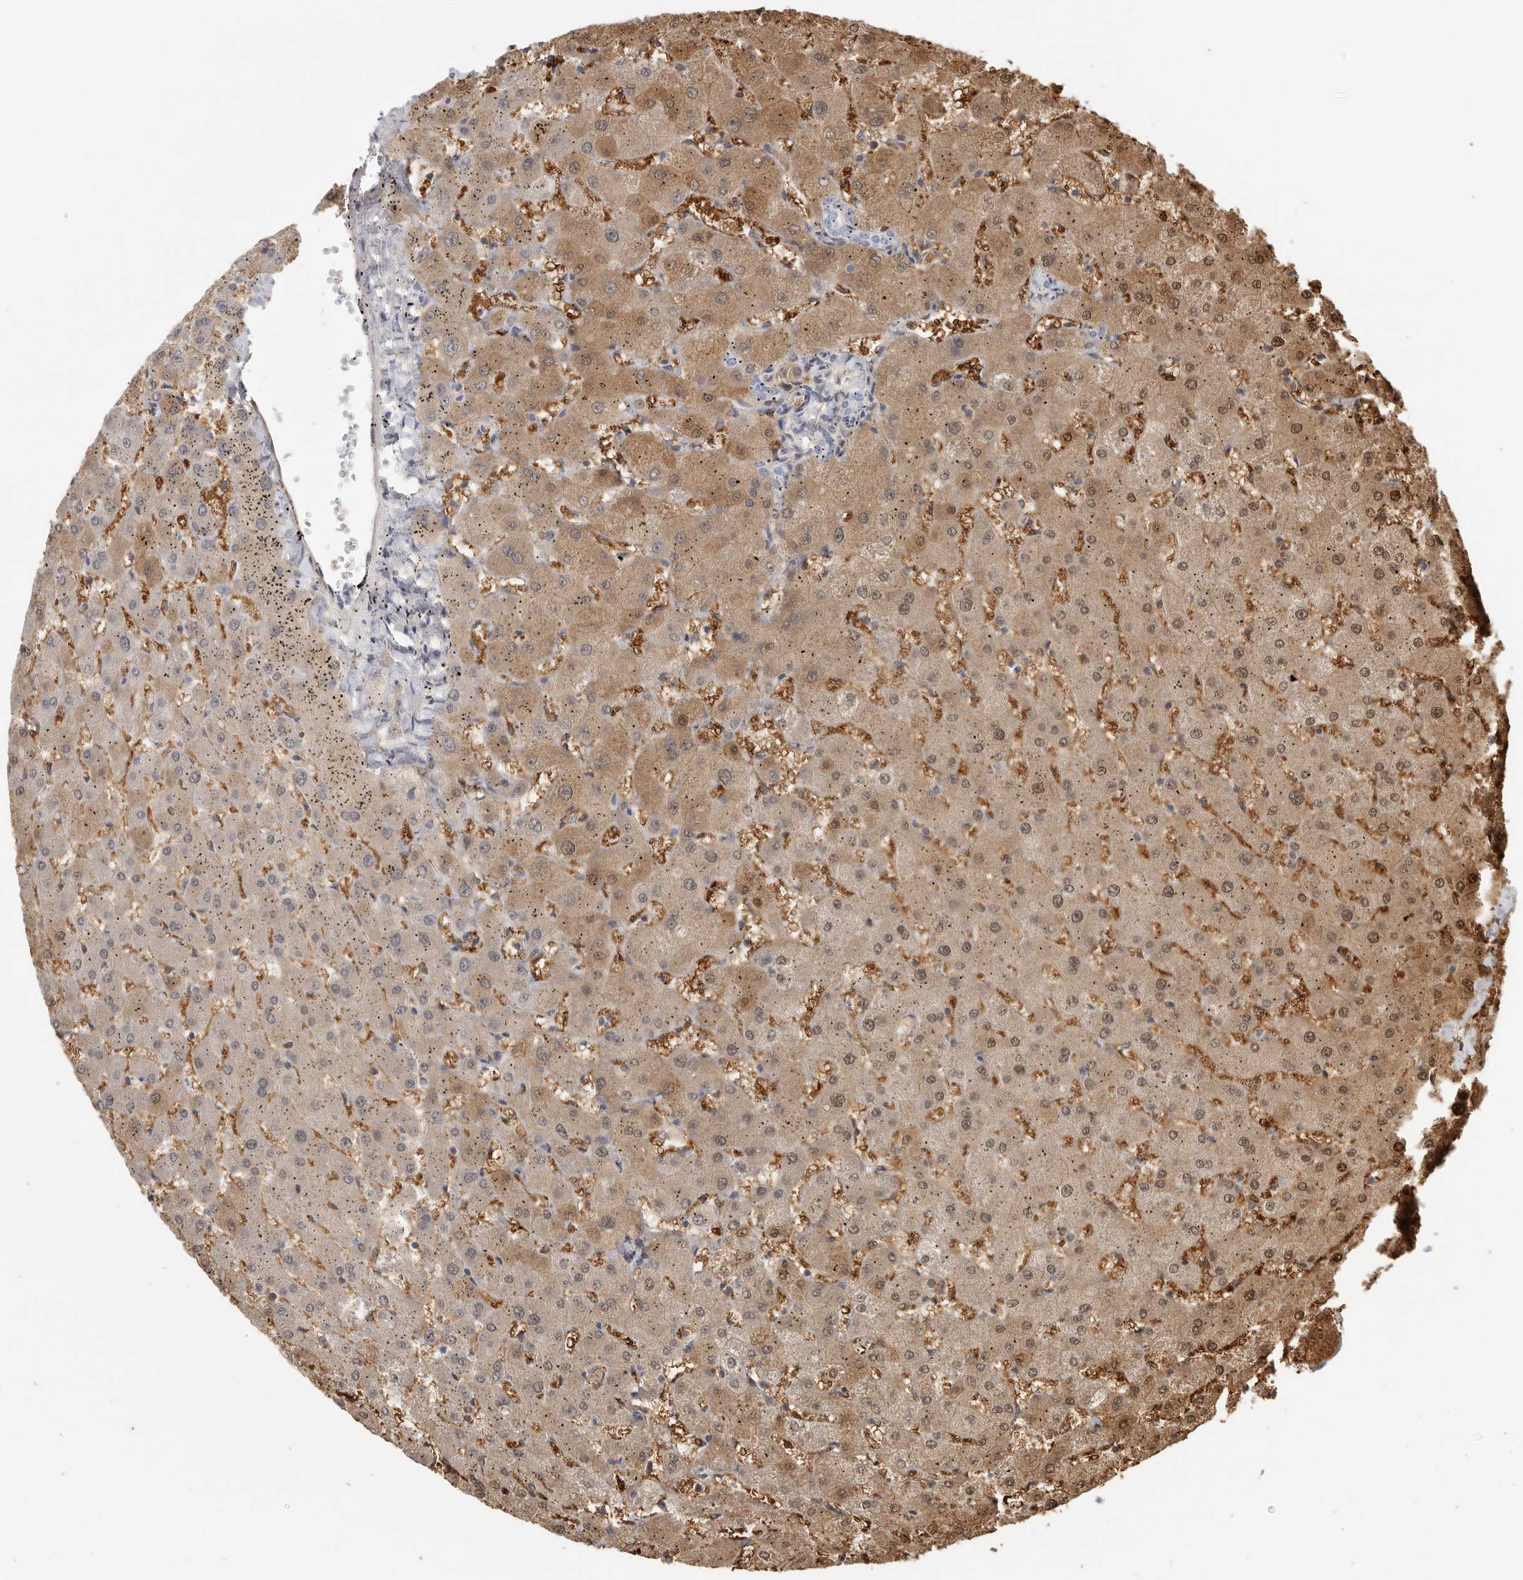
{"staining": {"intensity": "negative", "quantity": "none", "location": "none"}, "tissue": "liver", "cell_type": "Cholangiocytes", "image_type": "normal", "snomed": [{"axis": "morphology", "description": "Normal tissue, NOS"}, {"axis": "topography", "description": "Liver"}], "caption": "The micrograph reveals no significant positivity in cholangiocytes of liver.", "gene": "DNAJC11", "patient": {"sex": "female", "age": 63}}